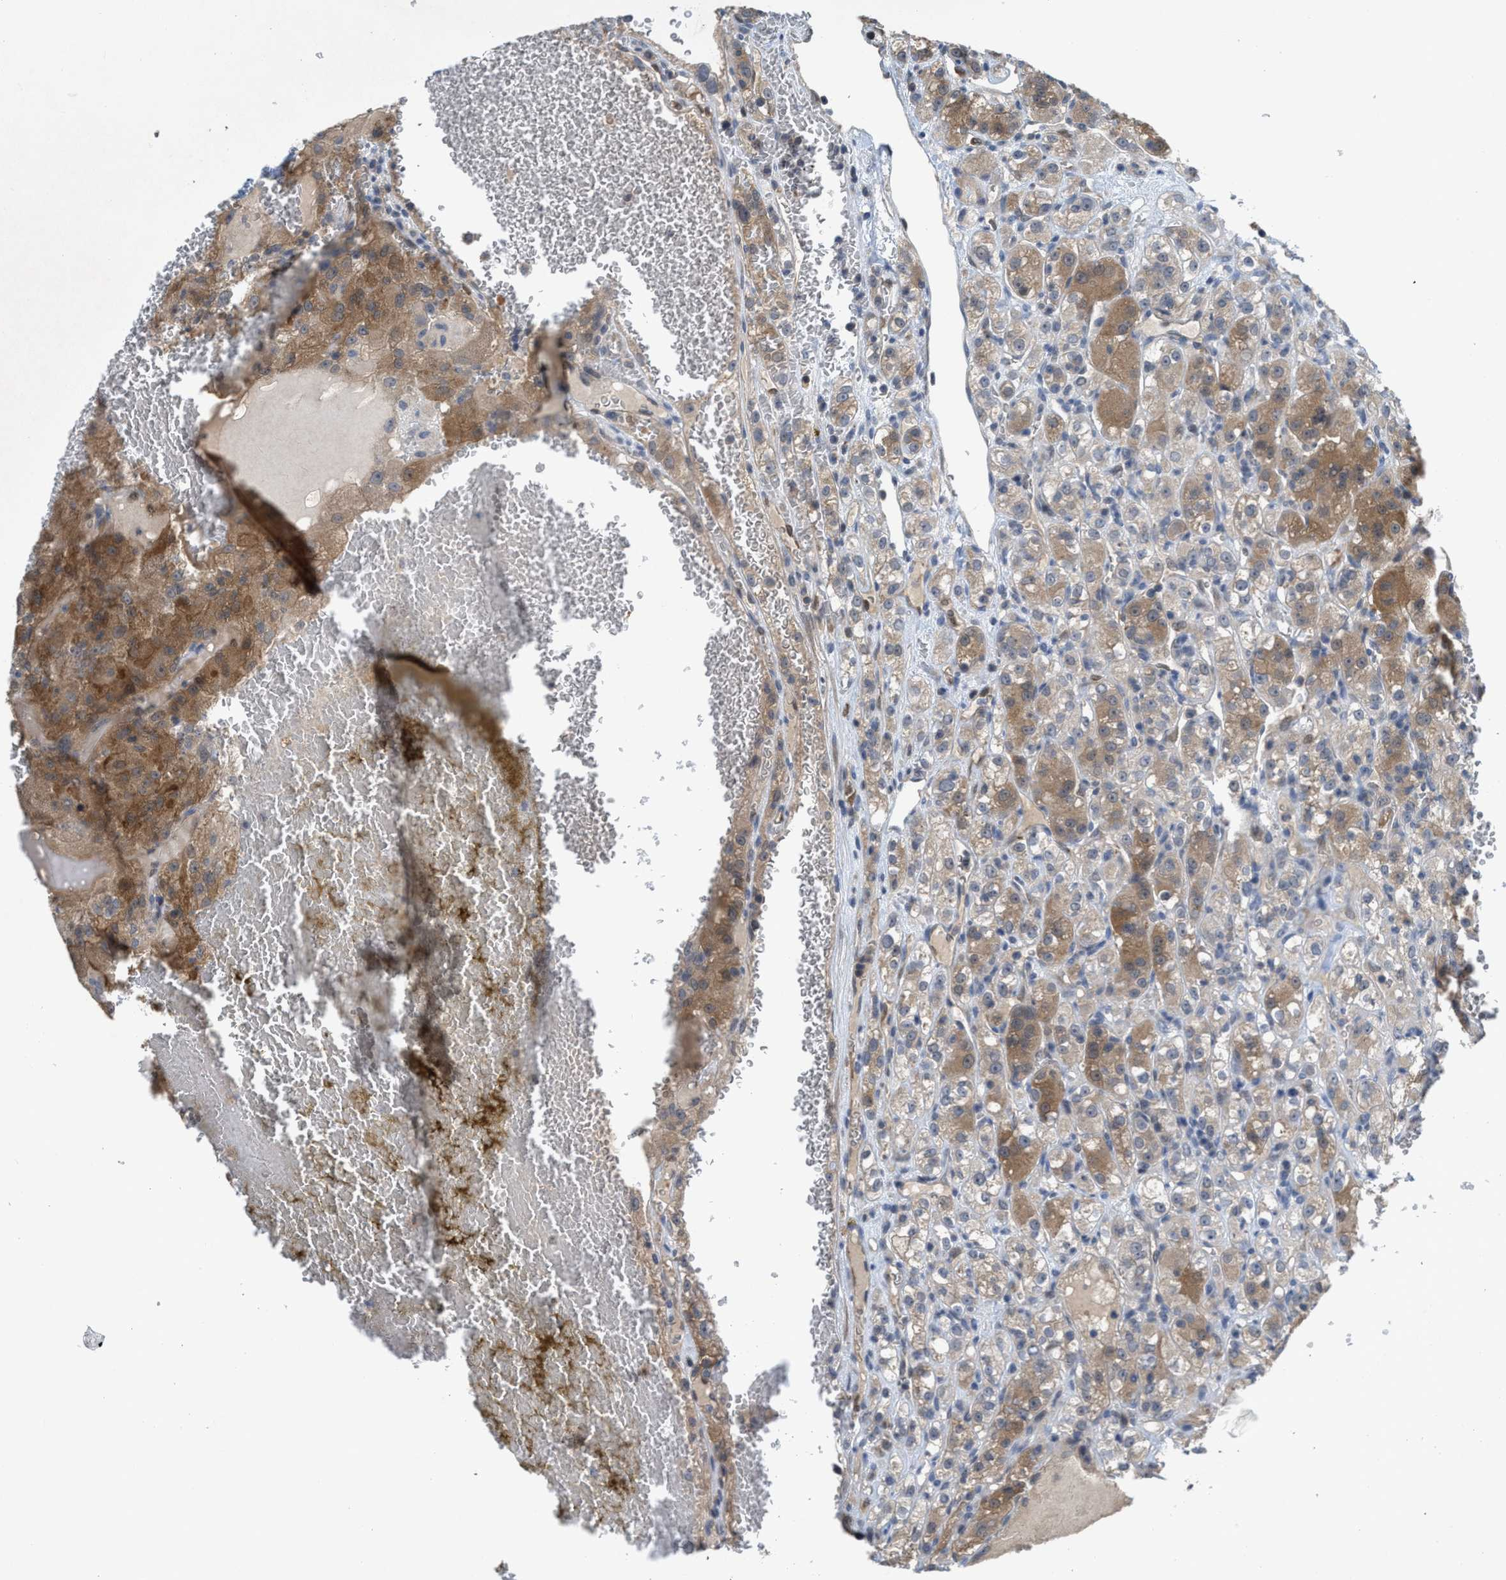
{"staining": {"intensity": "moderate", "quantity": "25%-75%", "location": "cytoplasmic/membranous"}, "tissue": "renal cancer", "cell_type": "Tumor cells", "image_type": "cancer", "snomed": [{"axis": "morphology", "description": "Normal tissue, NOS"}, {"axis": "morphology", "description": "Adenocarcinoma, NOS"}, {"axis": "topography", "description": "Kidney"}], "caption": "Immunohistochemical staining of renal cancer (adenocarcinoma) exhibits moderate cytoplasmic/membranous protein staining in approximately 25%-75% of tumor cells. The staining was performed using DAB to visualize the protein expression in brown, while the nuclei were stained in blue with hematoxylin (Magnification: 20x).", "gene": "LDAF1", "patient": {"sex": "male", "age": 61}}